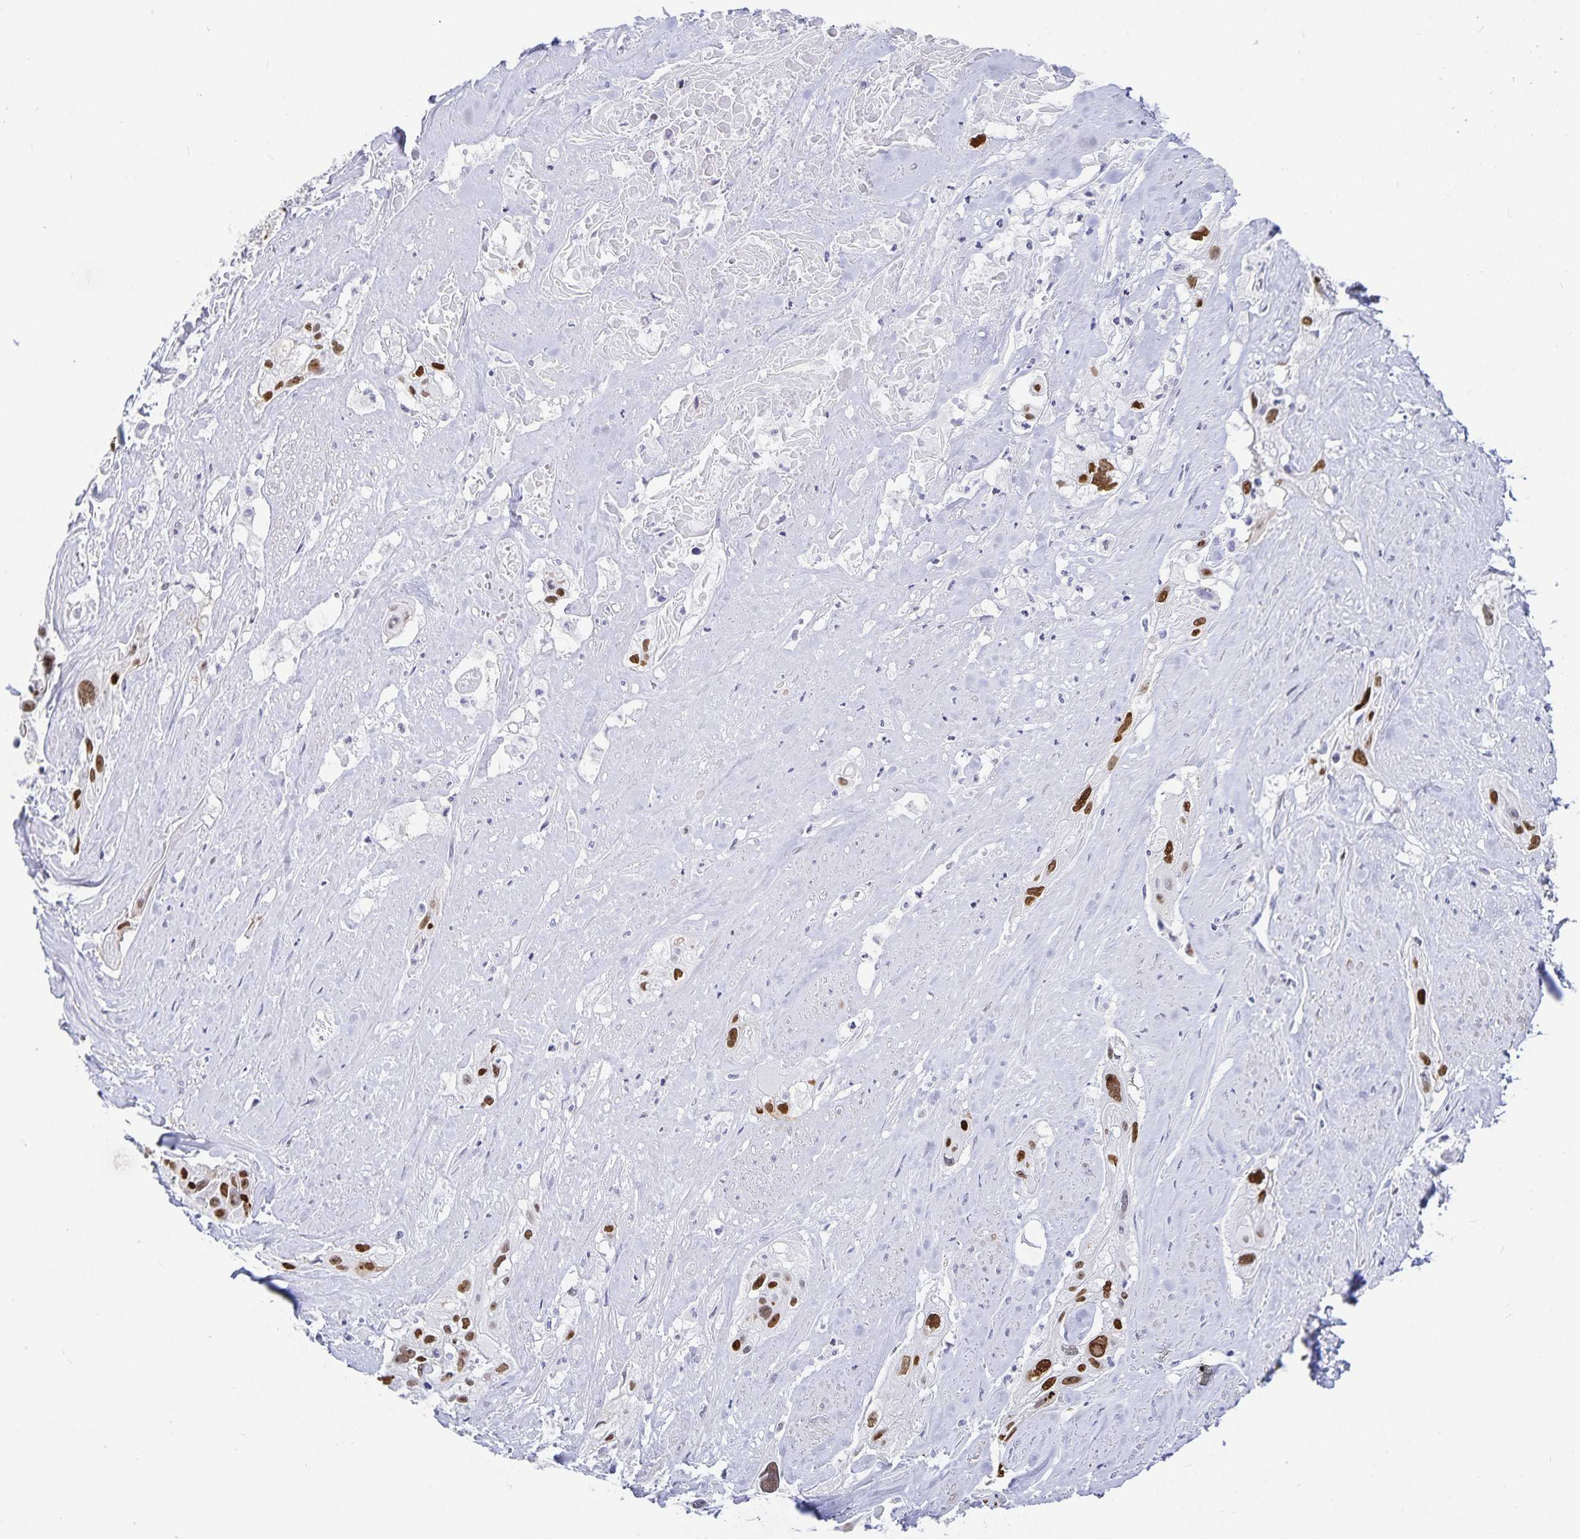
{"staining": {"intensity": "strong", "quantity": "25%-75%", "location": "nuclear"}, "tissue": "cervical cancer", "cell_type": "Tumor cells", "image_type": "cancer", "snomed": [{"axis": "morphology", "description": "Squamous cell carcinoma, NOS"}, {"axis": "topography", "description": "Cervix"}], "caption": "Immunohistochemical staining of cervical cancer (squamous cell carcinoma) displays high levels of strong nuclear expression in approximately 25%-75% of tumor cells.", "gene": "HMGB3", "patient": {"sex": "female", "age": 49}}